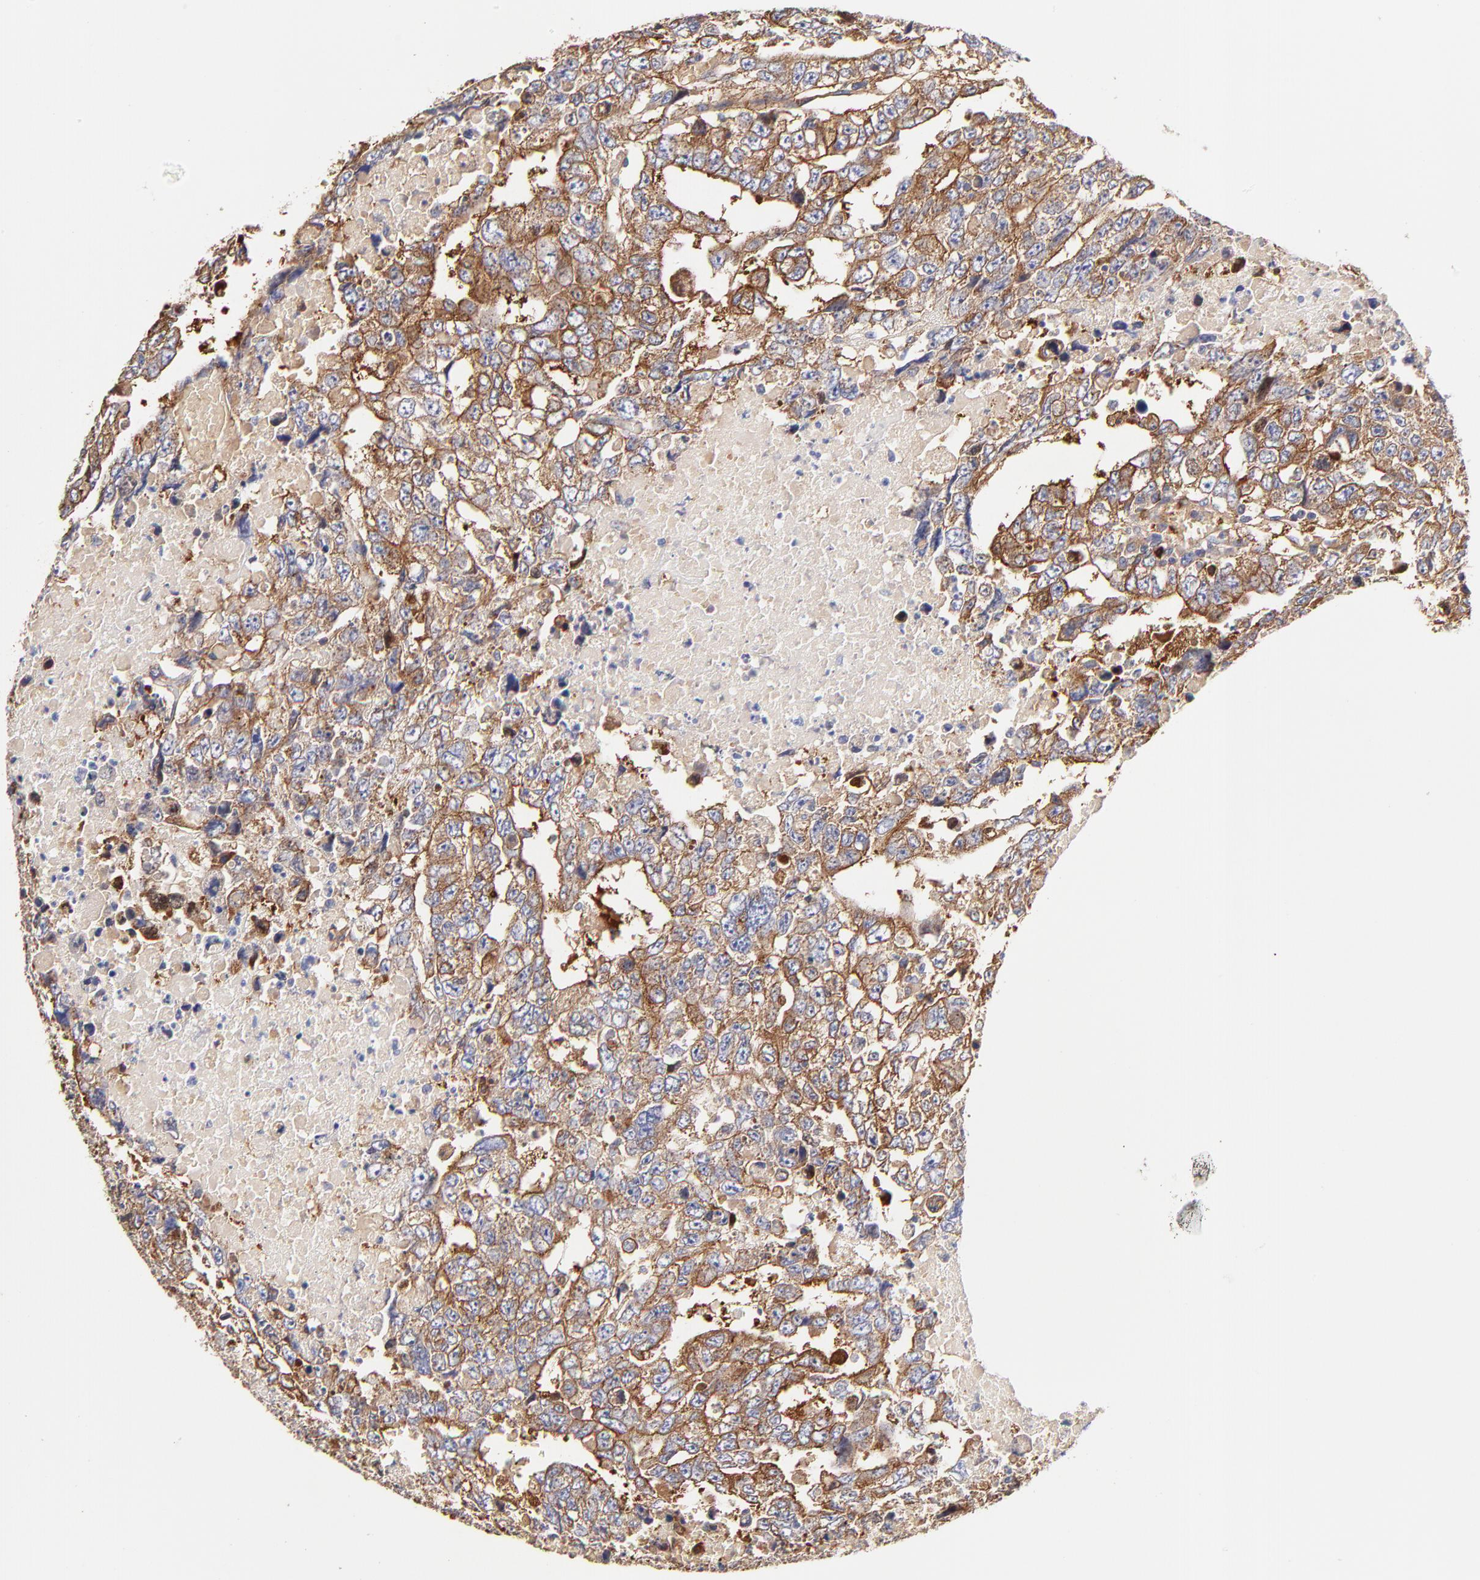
{"staining": {"intensity": "strong", "quantity": ">75%", "location": "cytoplasmic/membranous"}, "tissue": "testis cancer", "cell_type": "Tumor cells", "image_type": "cancer", "snomed": [{"axis": "morphology", "description": "Carcinoma, Embryonal, NOS"}, {"axis": "topography", "description": "Testis"}], "caption": "A photomicrograph of testis cancer stained for a protein reveals strong cytoplasmic/membranous brown staining in tumor cells.", "gene": "CD2AP", "patient": {"sex": "male", "age": 36}}